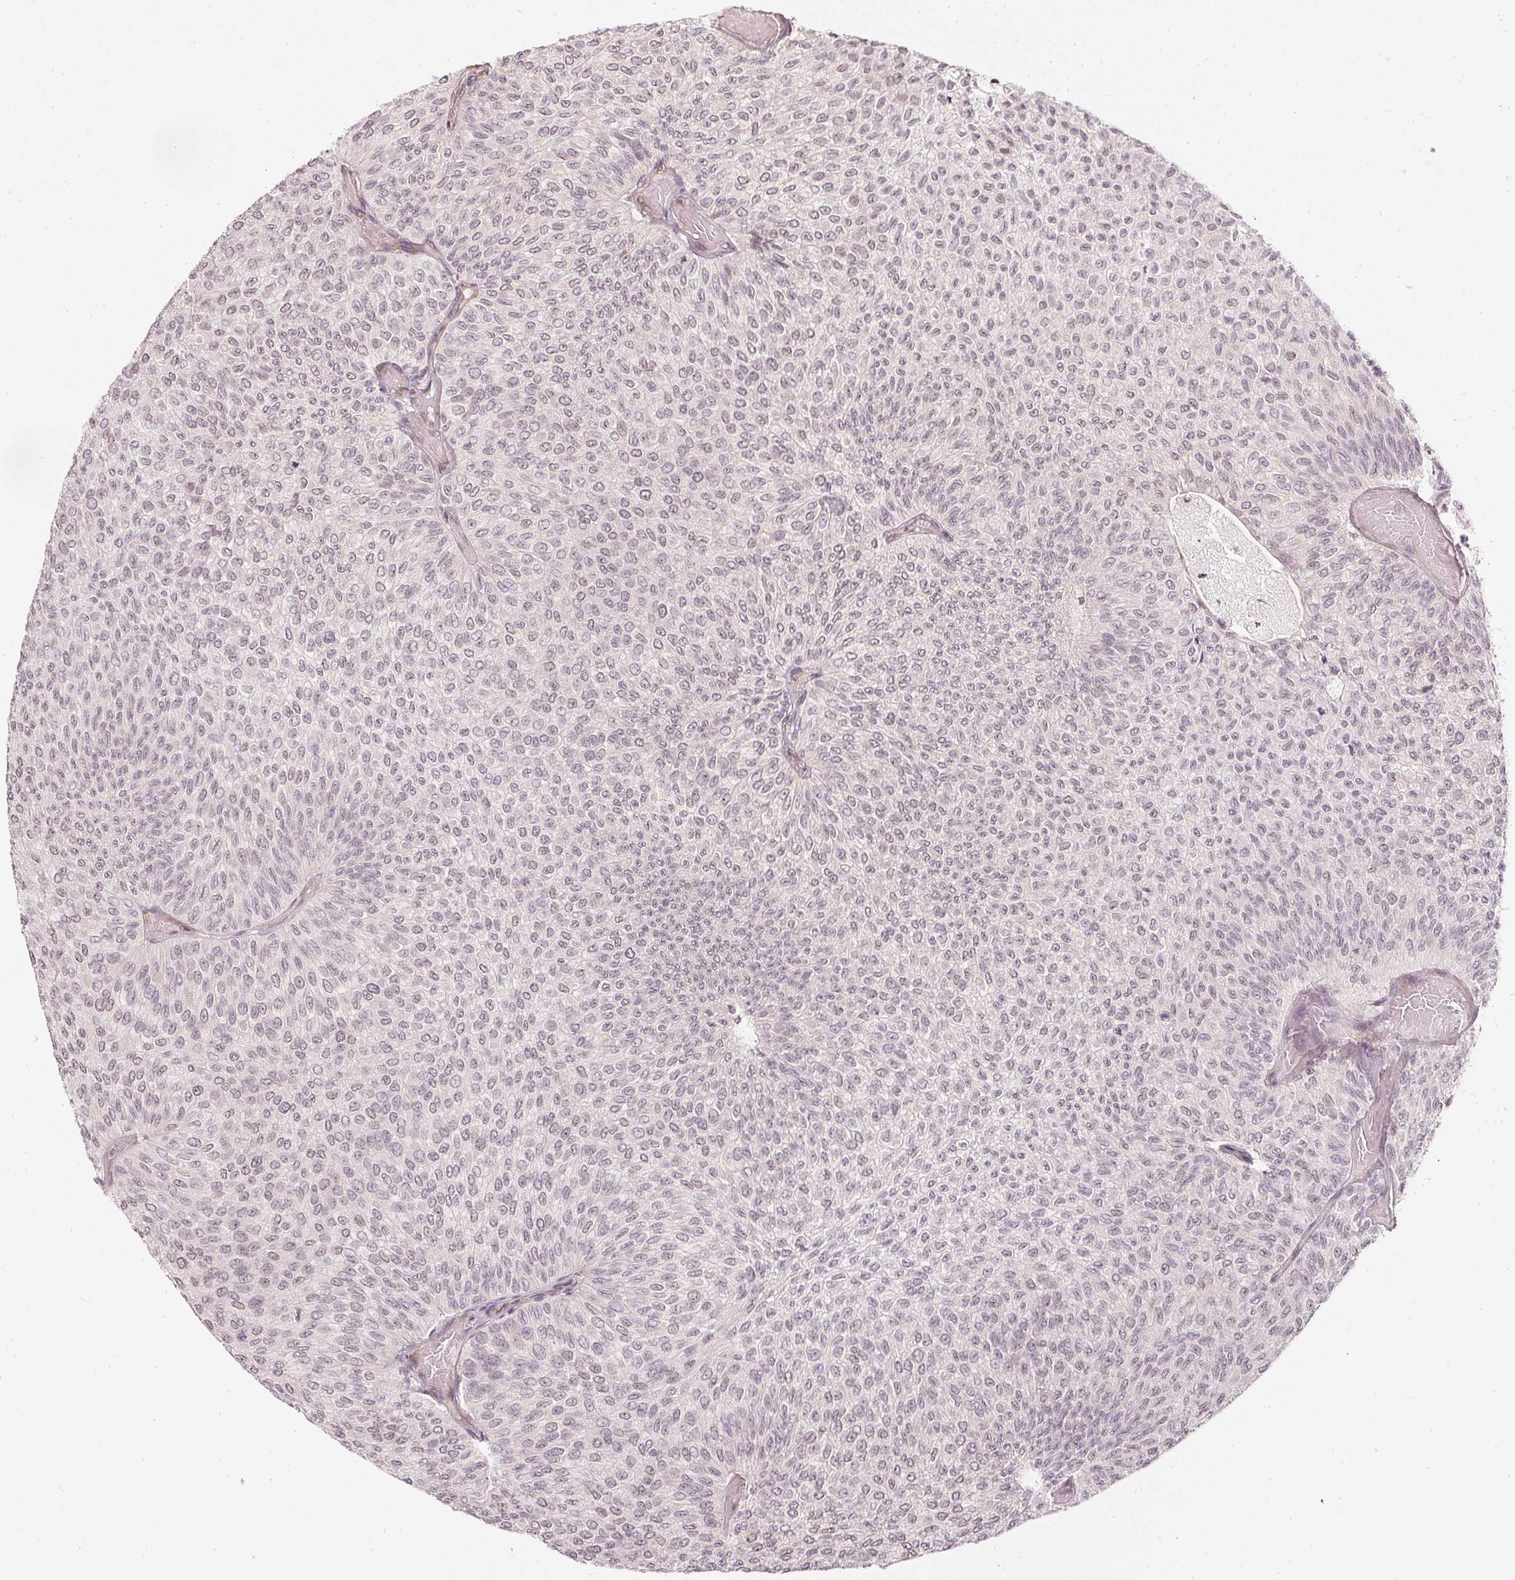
{"staining": {"intensity": "negative", "quantity": "none", "location": "none"}, "tissue": "urothelial cancer", "cell_type": "Tumor cells", "image_type": "cancer", "snomed": [{"axis": "morphology", "description": "Urothelial carcinoma, Low grade"}, {"axis": "topography", "description": "Urinary bladder"}], "caption": "Histopathology image shows no significant protein positivity in tumor cells of urothelial cancer.", "gene": "DRD2", "patient": {"sex": "male", "age": 78}}